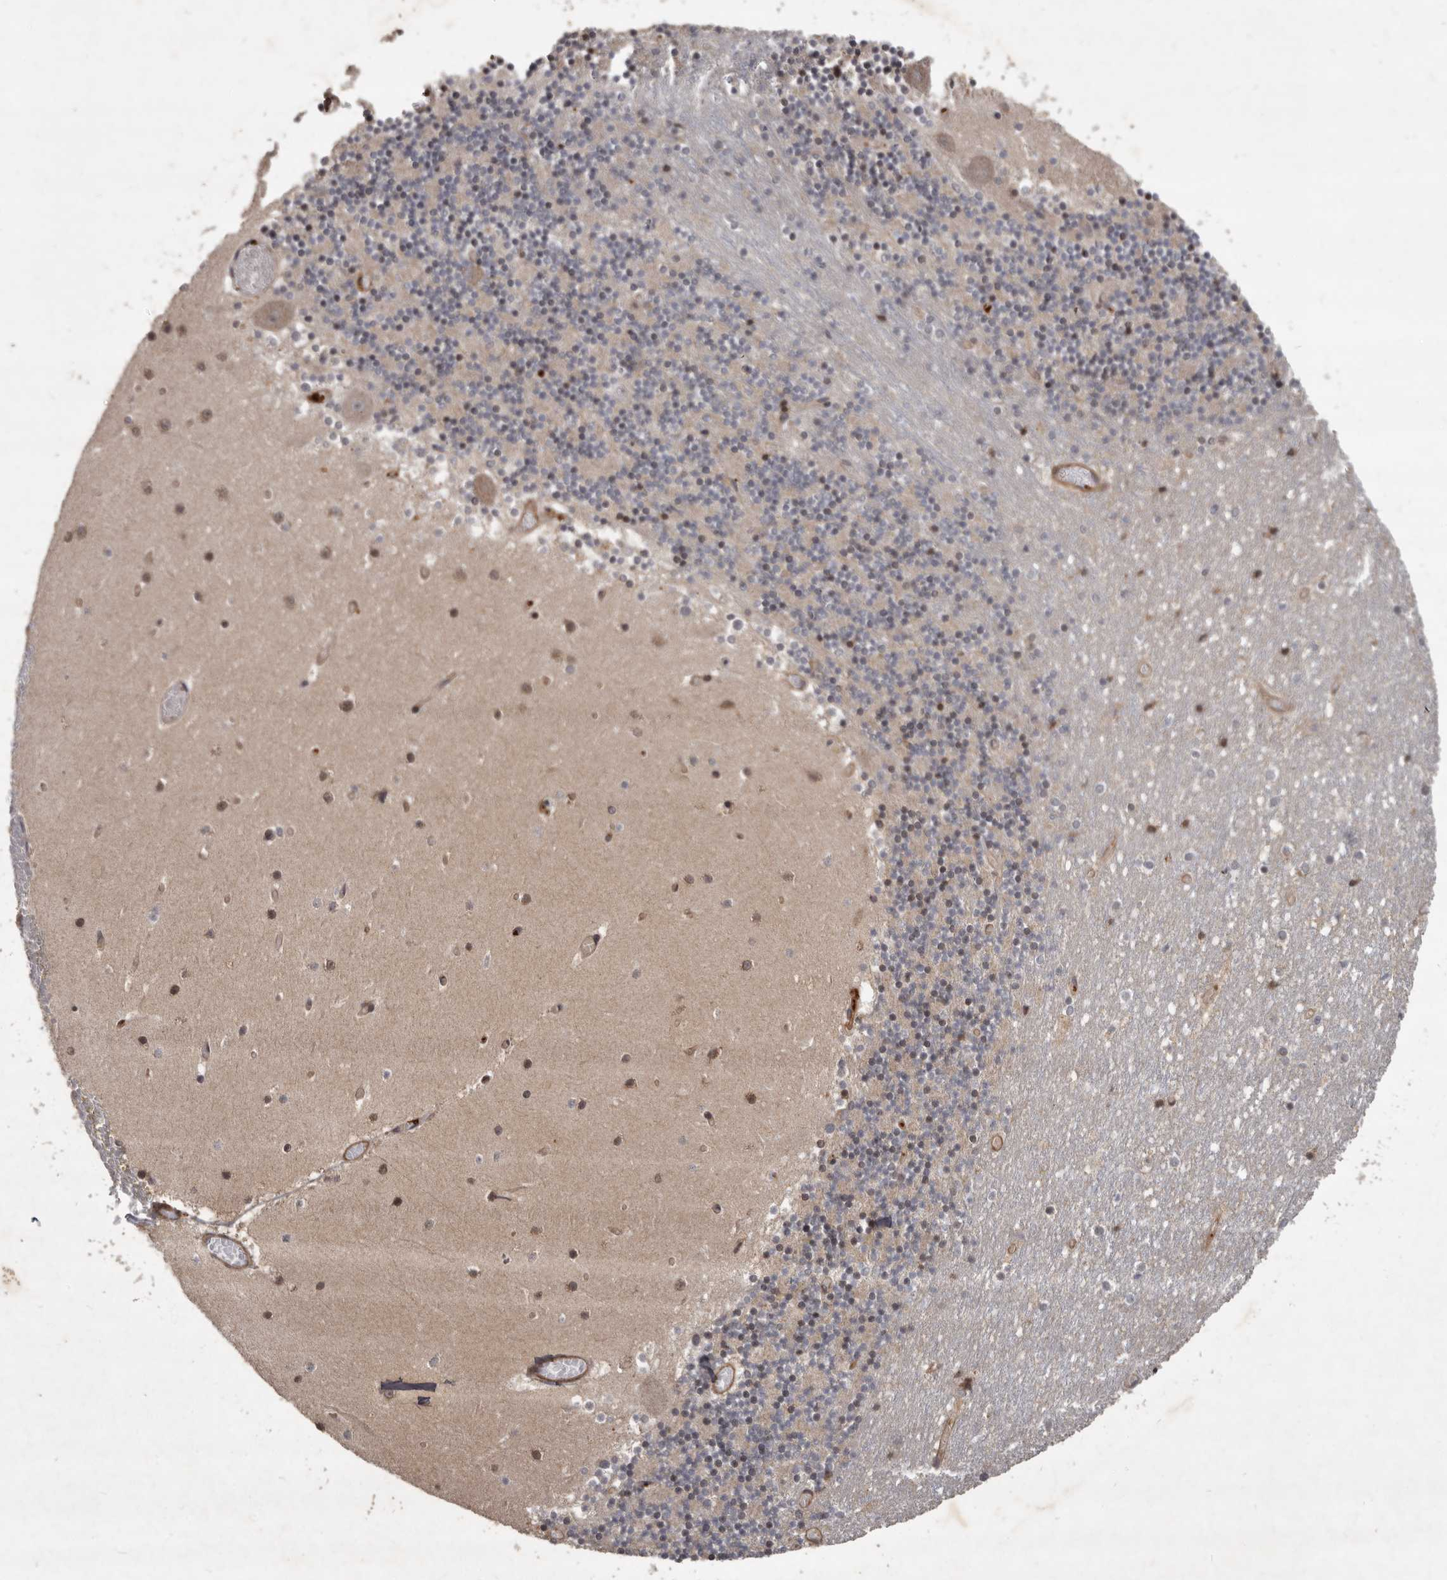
{"staining": {"intensity": "weak", "quantity": "<25%", "location": "cytoplasmic/membranous,nuclear"}, "tissue": "cerebellum", "cell_type": "Cells in granular layer", "image_type": "normal", "snomed": [{"axis": "morphology", "description": "Normal tissue, NOS"}, {"axis": "topography", "description": "Cerebellum"}], "caption": "Immunohistochemical staining of unremarkable cerebellum exhibits no significant positivity in cells in granular layer. (Stains: DAB (3,3'-diaminobenzidine) immunohistochemistry (IHC) with hematoxylin counter stain, Microscopy: brightfield microscopy at high magnification).", "gene": "DNAJC28", "patient": {"sex": "female", "age": 28}}